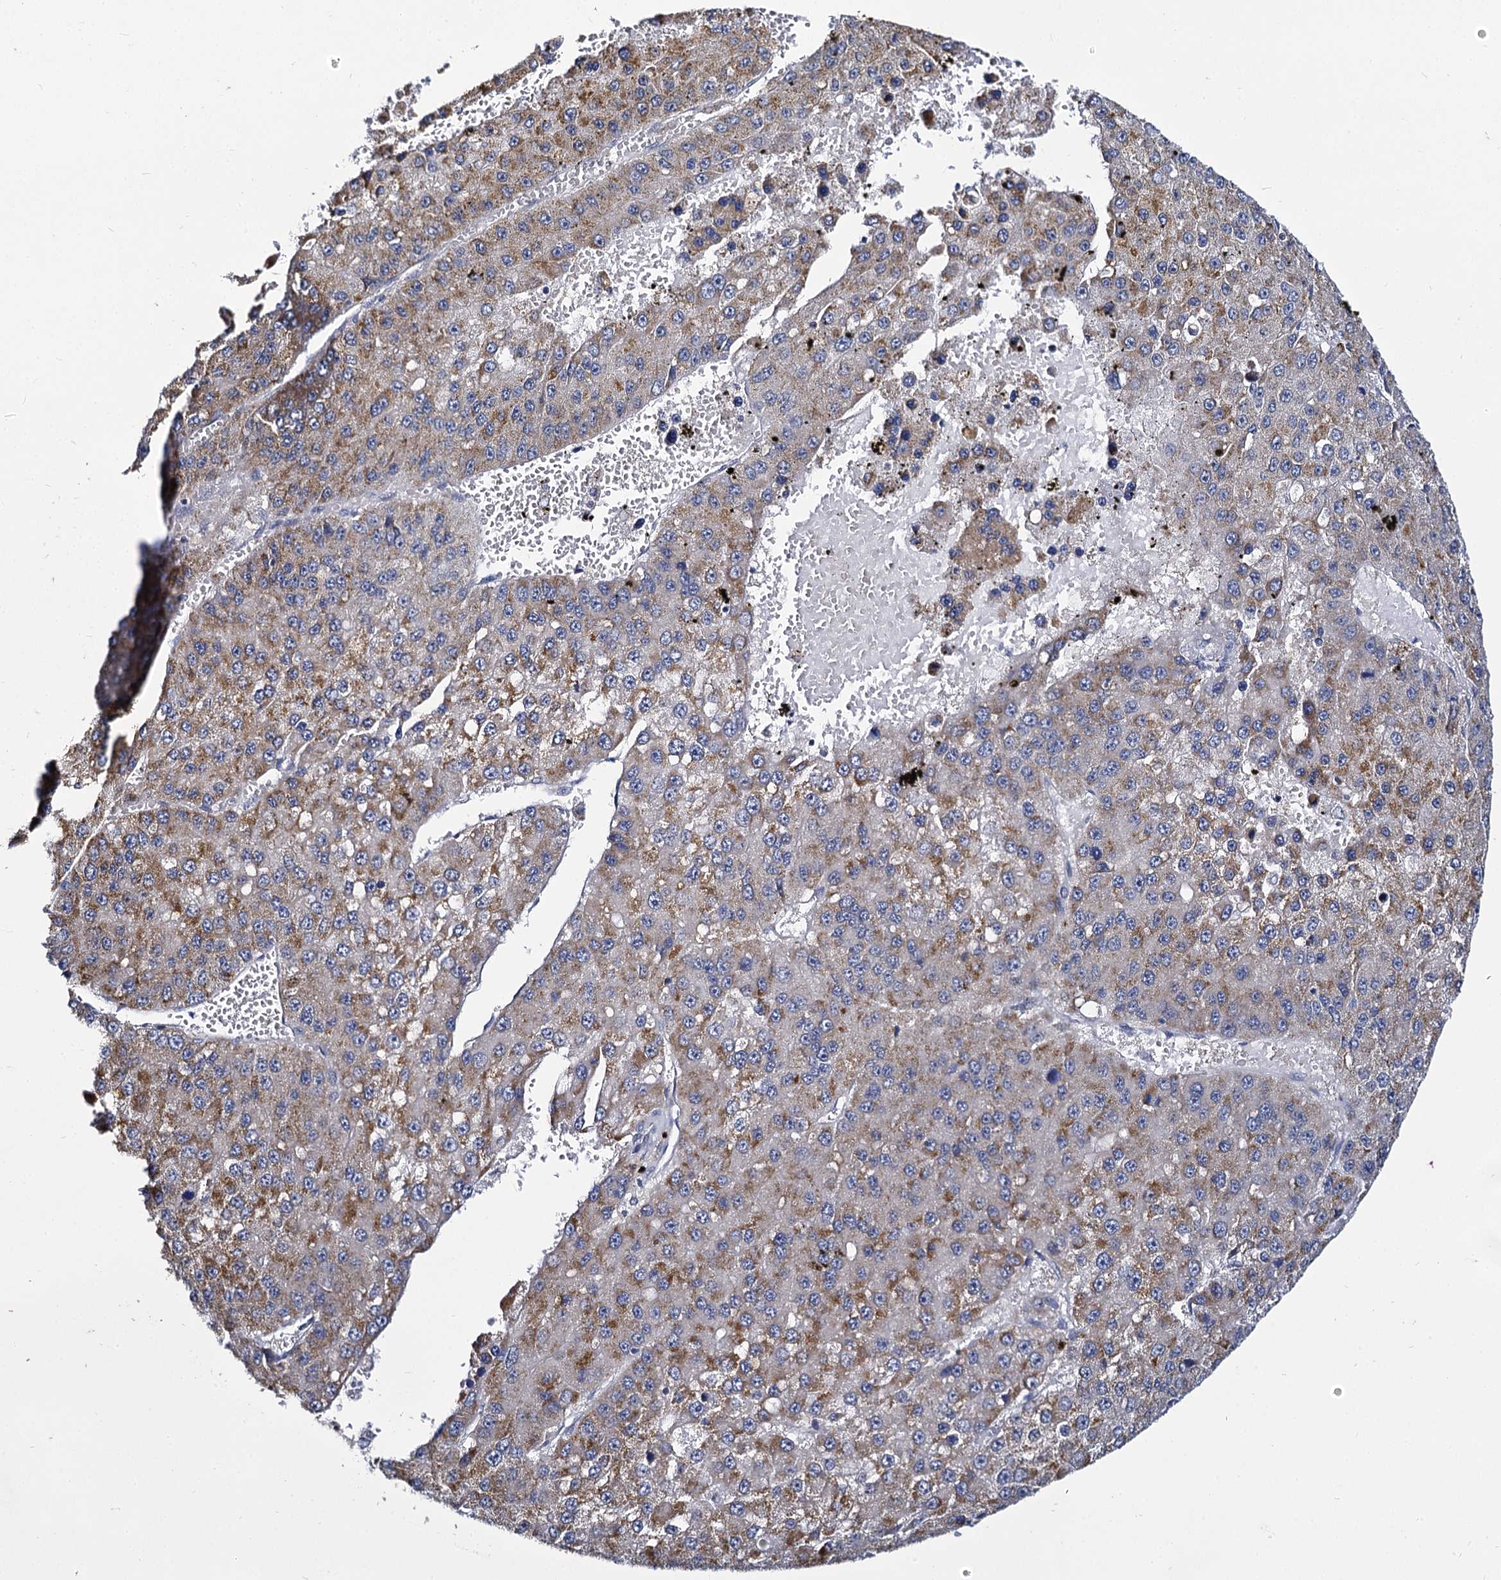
{"staining": {"intensity": "moderate", "quantity": ">75%", "location": "cytoplasmic/membranous"}, "tissue": "liver cancer", "cell_type": "Tumor cells", "image_type": "cancer", "snomed": [{"axis": "morphology", "description": "Carcinoma, Hepatocellular, NOS"}, {"axis": "topography", "description": "Liver"}], "caption": "Immunohistochemical staining of human liver cancer (hepatocellular carcinoma) exhibits medium levels of moderate cytoplasmic/membranous protein positivity in approximately >75% of tumor cells.", "gene": "PANX2", "patient": {"sex": "female", "age": 73}}